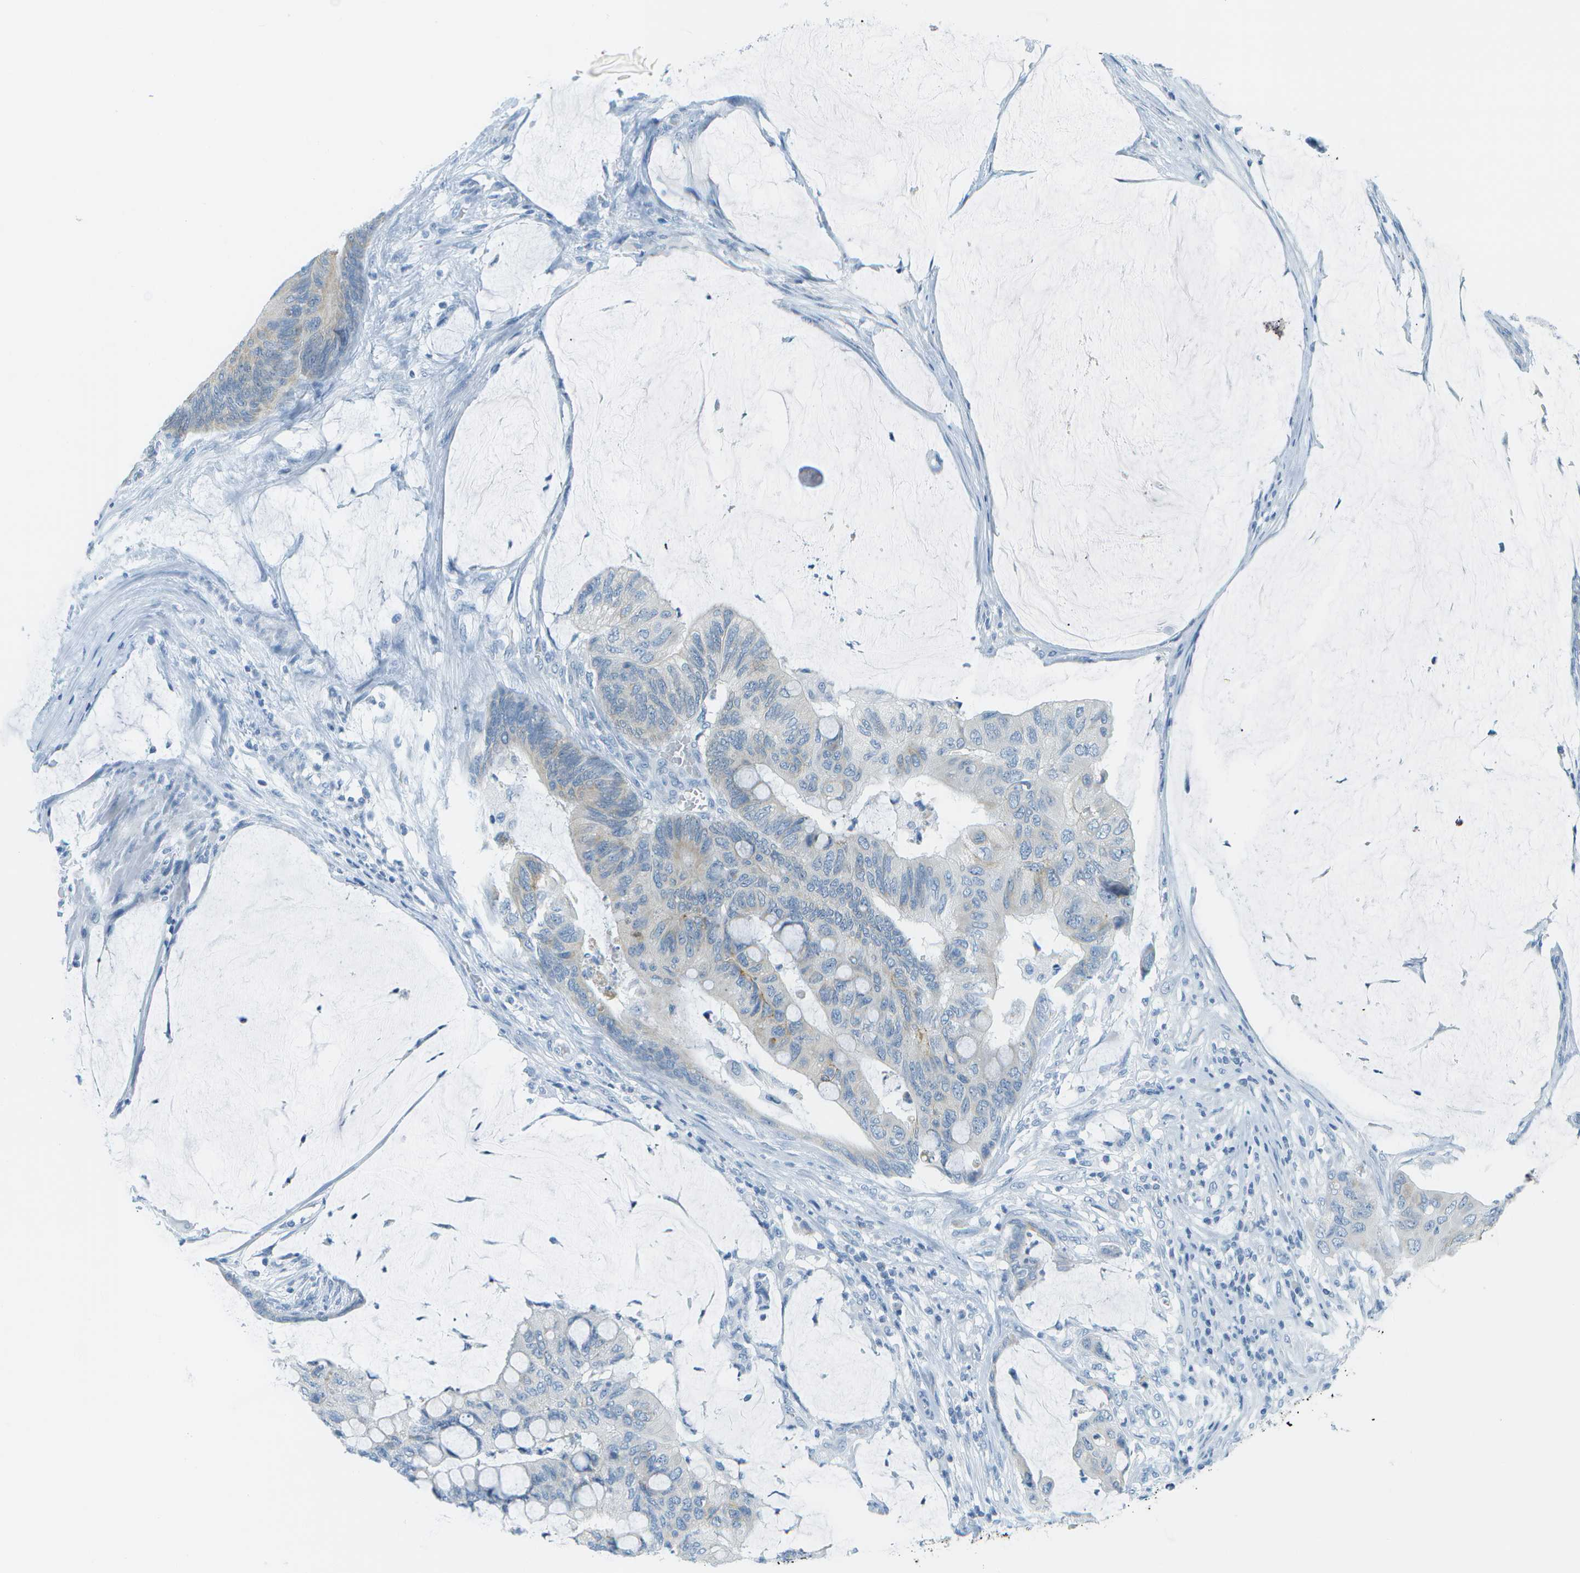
{"staining": {"intensity": "moderate", "quantity": "<25%", "location": "cytoplasmic/membranous"}, "tissue": "colorectal cancer", "cell_type": "Tumor cells", "image_type": "cancer", "snomed": [{"axis": "morphology", "description": "Normal tissue, NOS"}, {"axis": "morphology", "description": "Adenocarcinoma, NOS"}, {"axis": "topography", "description": "Rectum"}], "caption": "This image demonstrates adenocarcinoma (colorectal) stained with immunohistochemistry to label a protein in brown. The cytoplasmic/membranous of tumor cells show moderate positivity for the protein. Nuclei are counter-stained blue.", "gene": "SMYD5", "patient": {"sex": "male", "age": 92}}